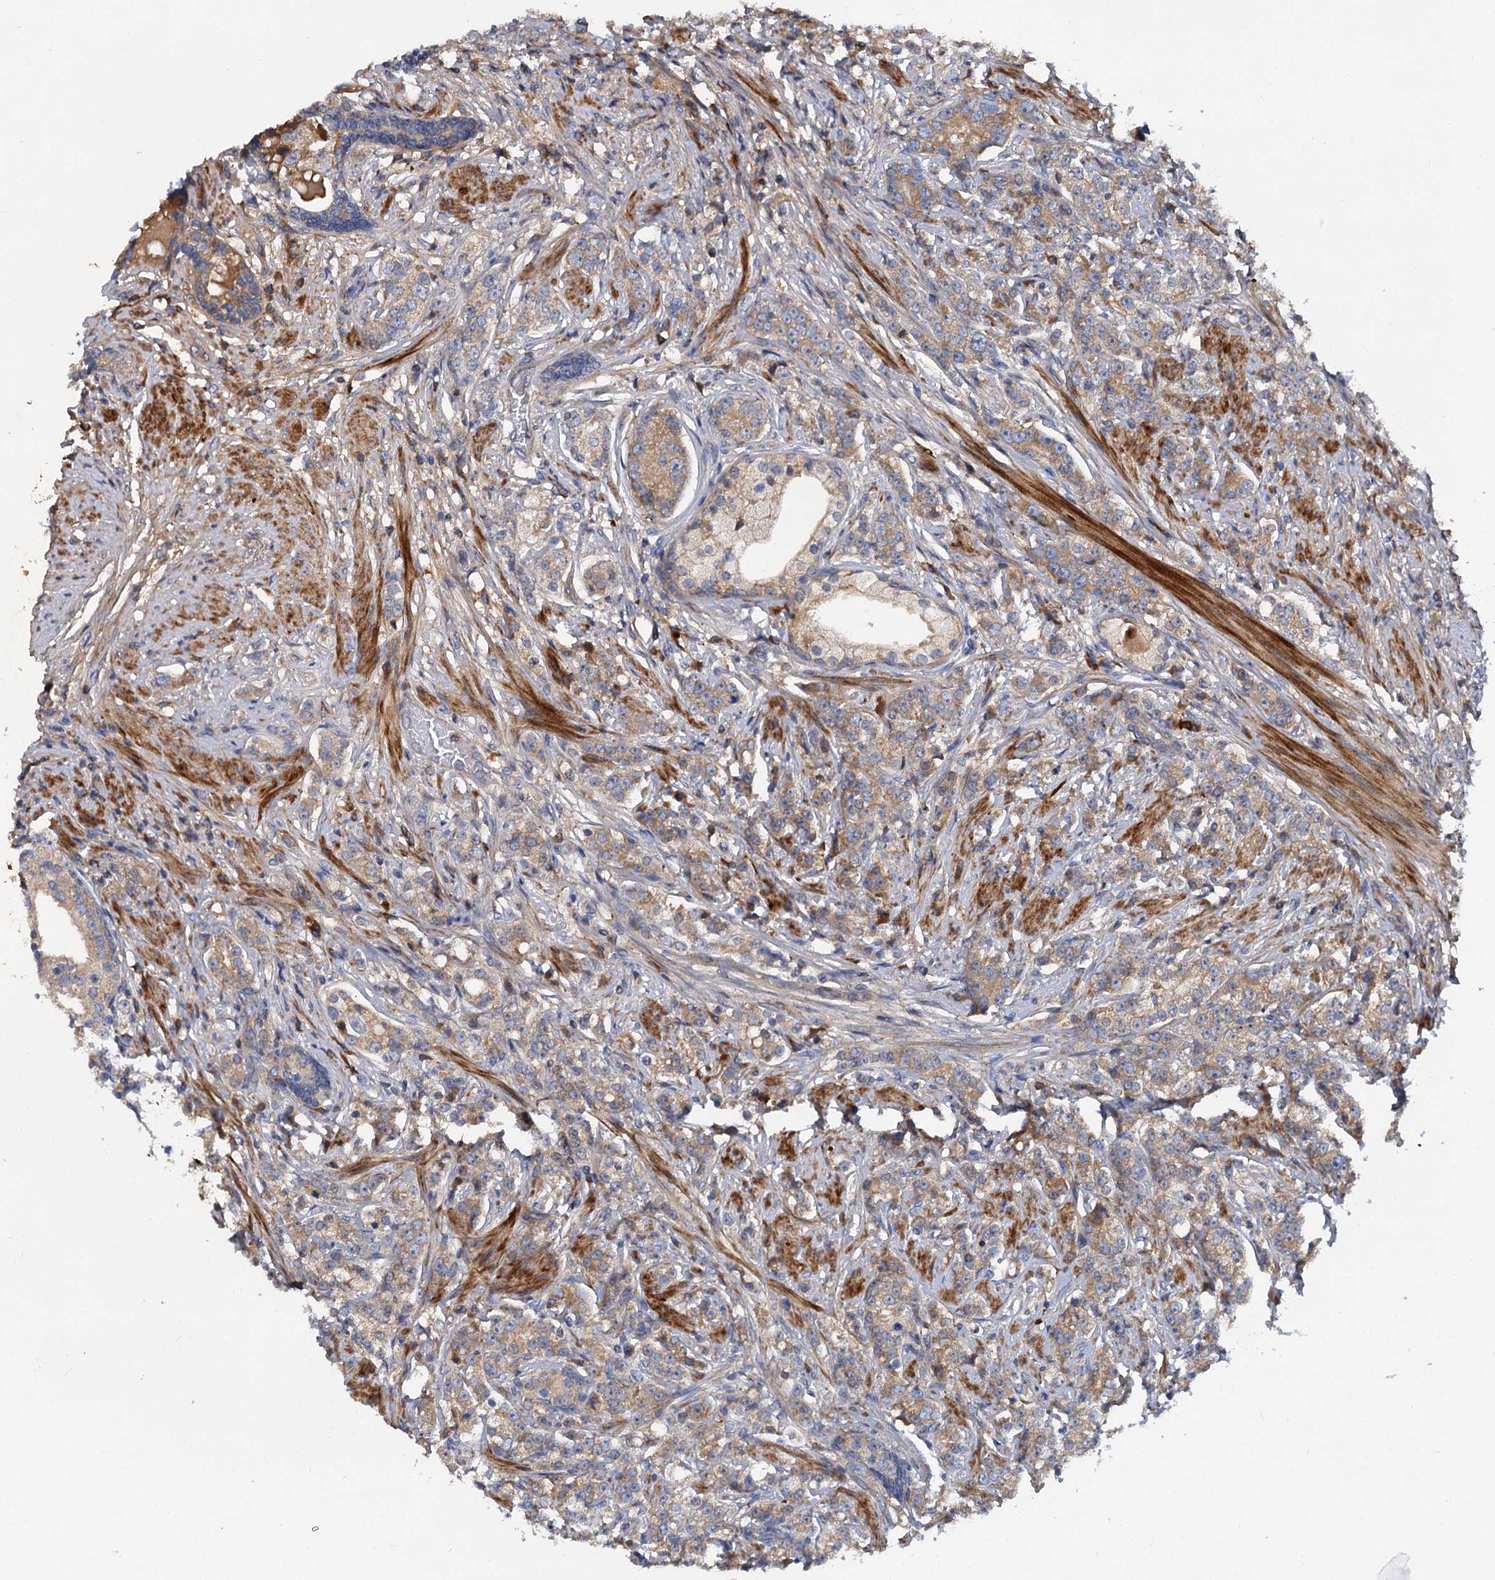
{"staining": {"intensity": "moderate", "quantity": ">75%", "location": "cytoplasmic/membranous"}, "tissue": "prostate cancer", "cell_type": "Tumor cells", "image_type": "cancer", "snomed": [{"axis": "morphology", "description": "Adenocarcinoma, High grade"}, {"axis": "topography", "description": "Prostate"}], "caption": "Adenocarcinoma (high-grade) (prostate) tissue shows moderate cytoplasmic/membranous positivity in approximately >75% of tumor cells", "gene": "ALKBH7", "patient": {"sex": "male", "age": 69}}